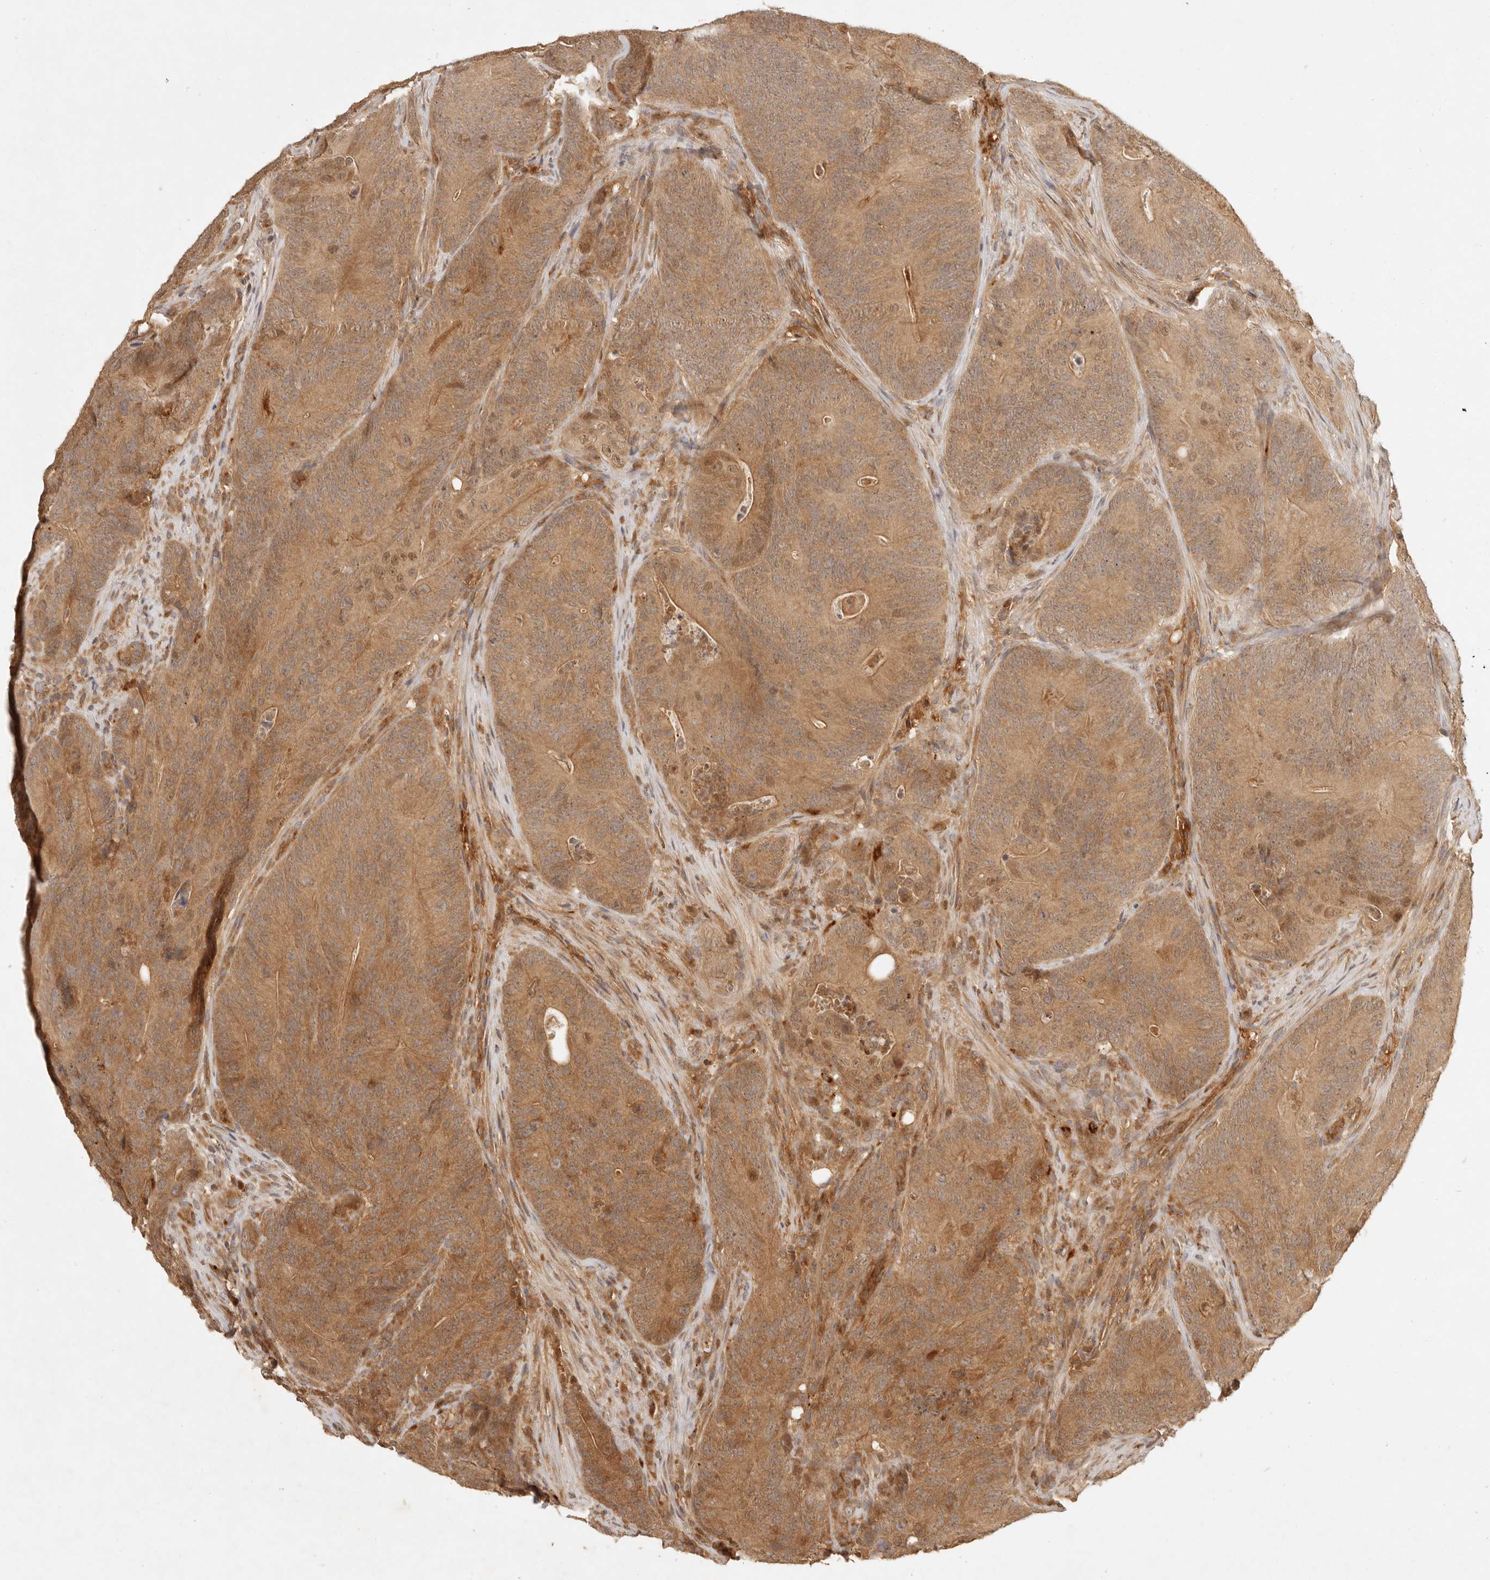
{"staining": {"intensity": "moderate", "quantity": ">75%", "location": "cytoplasmic/membranous"}, "tissue": "colorectal cancer", "cell_type": "Tumor cells", "image_type": "cancer", "snomed": [{"axis": "morphology", "description": "Normal tissue, NOS"}, {"axis": "topography", "description": "Colon"}], "caption": "Colorectal cancer stained with DAB (3,3'-diaminobenzidine) immunohistochemistry displays medium levels of moderate cytoplasmic/membranous positivity in about >75% of tumor cells. Nuclei are stained in blue.", "gene": "ANKRD61", "patient": {"sex": "female", "age": 82}}